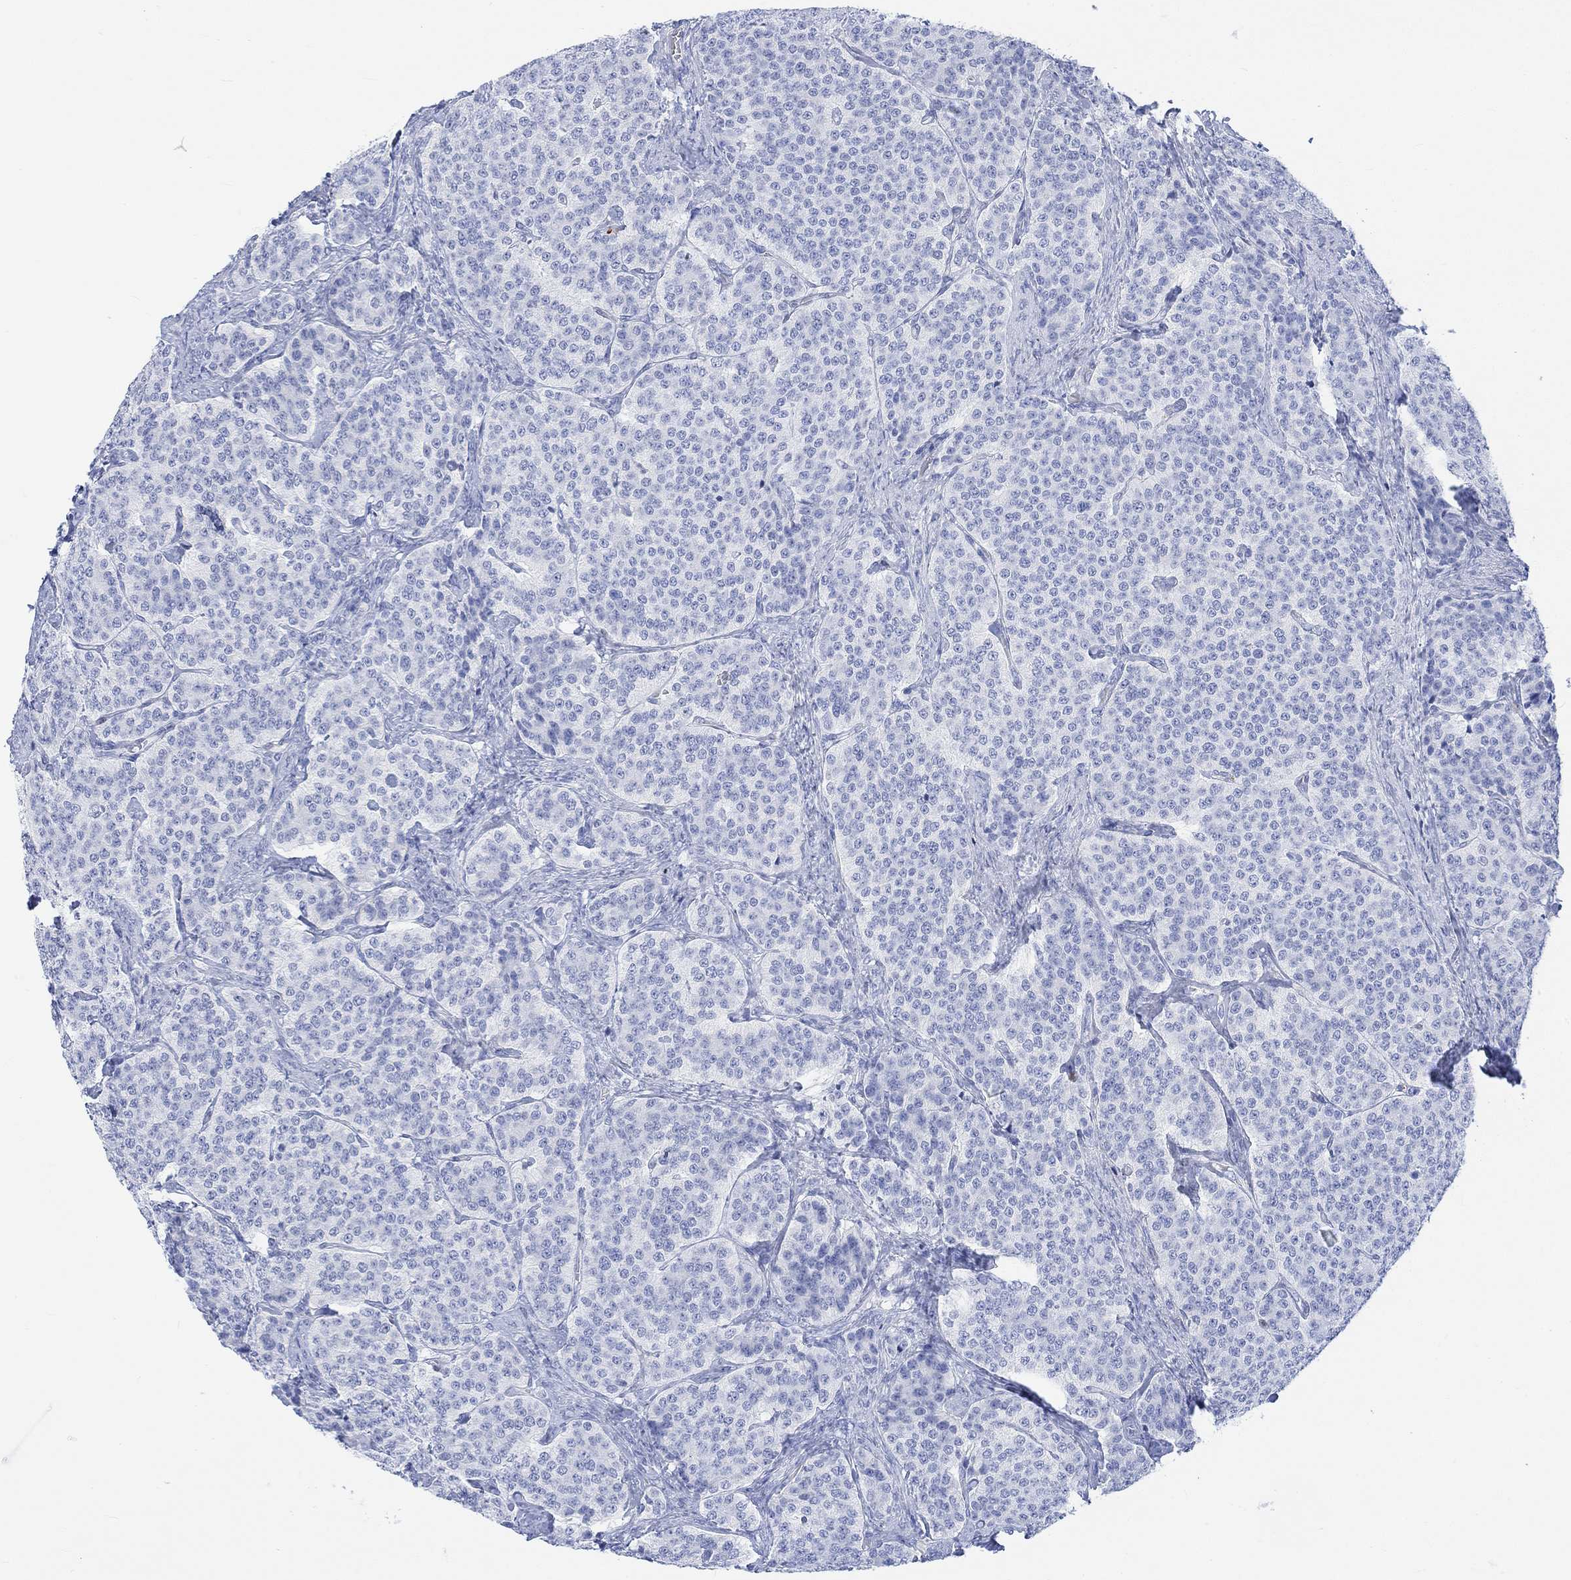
{"staining": {"intensity": "negative", "quantity": "none", "location": "none"}, "tissue": "carcinoid", "cell_type": "Tumor cells", "image_type": "cancer", "snomed": [{"axis": "morphology", "description": "Carcinoid, malignant, NOS"}, {"axis": "topography", "description": "Small intestine"}], "caption": "High power microscopy histopathology image of an immunohistochemistry (IHC) histopathology image of carcinoid (malignant), revealing no significant staining in tumor cells.", "gene": "TPPP3", "patient": {"sex": "female", "age": 58}}